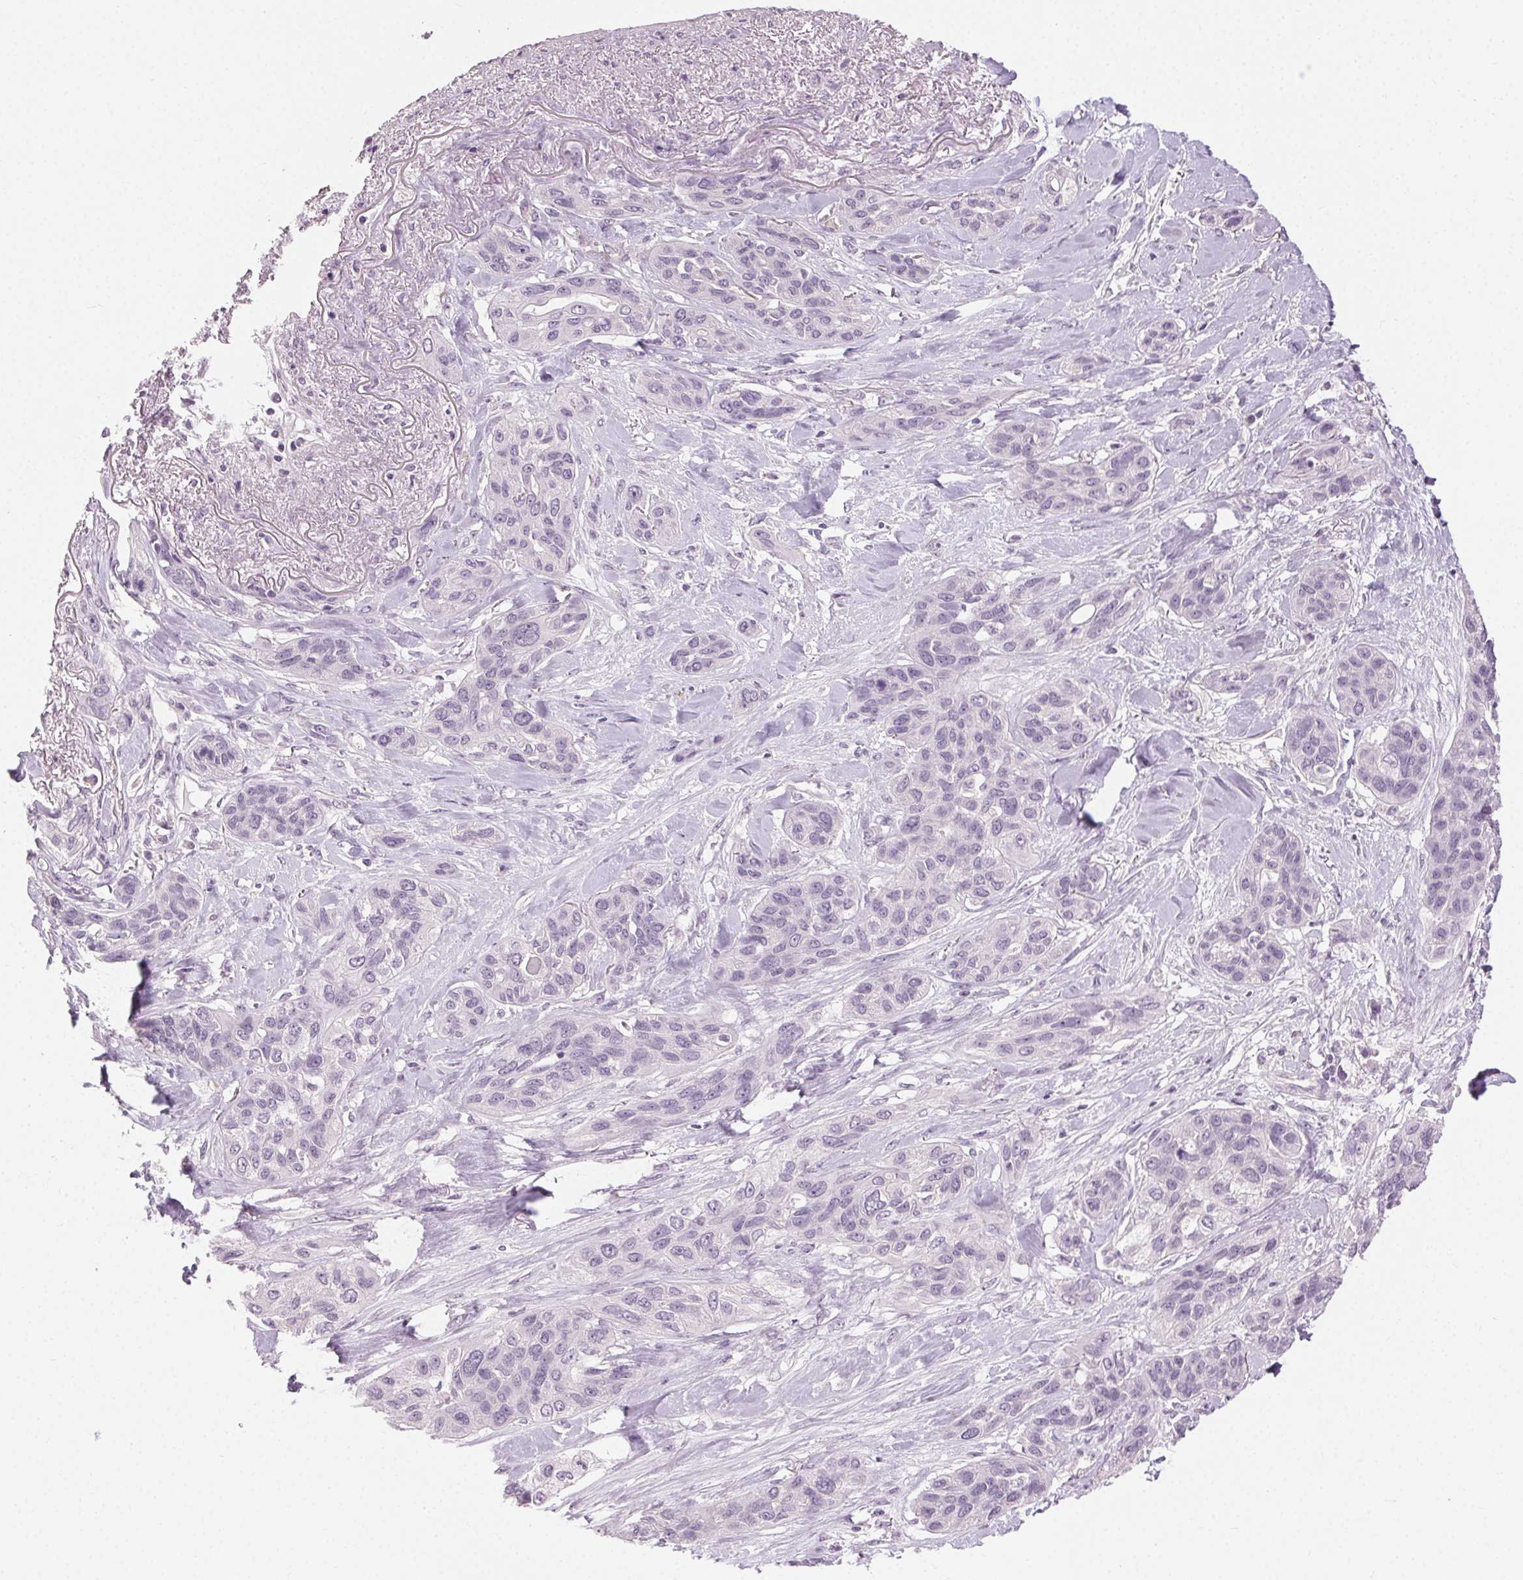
{"staining": {"intensity": "negative", "quantity": "none", "location": "none"}, "tissue": "lung cancer", "cell_type": "Tumor cells", "image_type": "cancer", "snomed": [{"axis": "morphology", "description": "Squamous cell carcinoma, NOS"}, {"axis": "topography", "description": "Lung"}], "caption": "IHC micrograph of neoplastic tissue: lung cancer stained with DAB (3,3'-diaminobenzidine) displays no significant protein staining in tumor cells. (DAB (3,3'-diaminobenzidine) immunohistochemistry (IHC) with hematoxylin counter stain).", "gene": "CLTRN", "patient": {"sex": "female", "age": 70}}